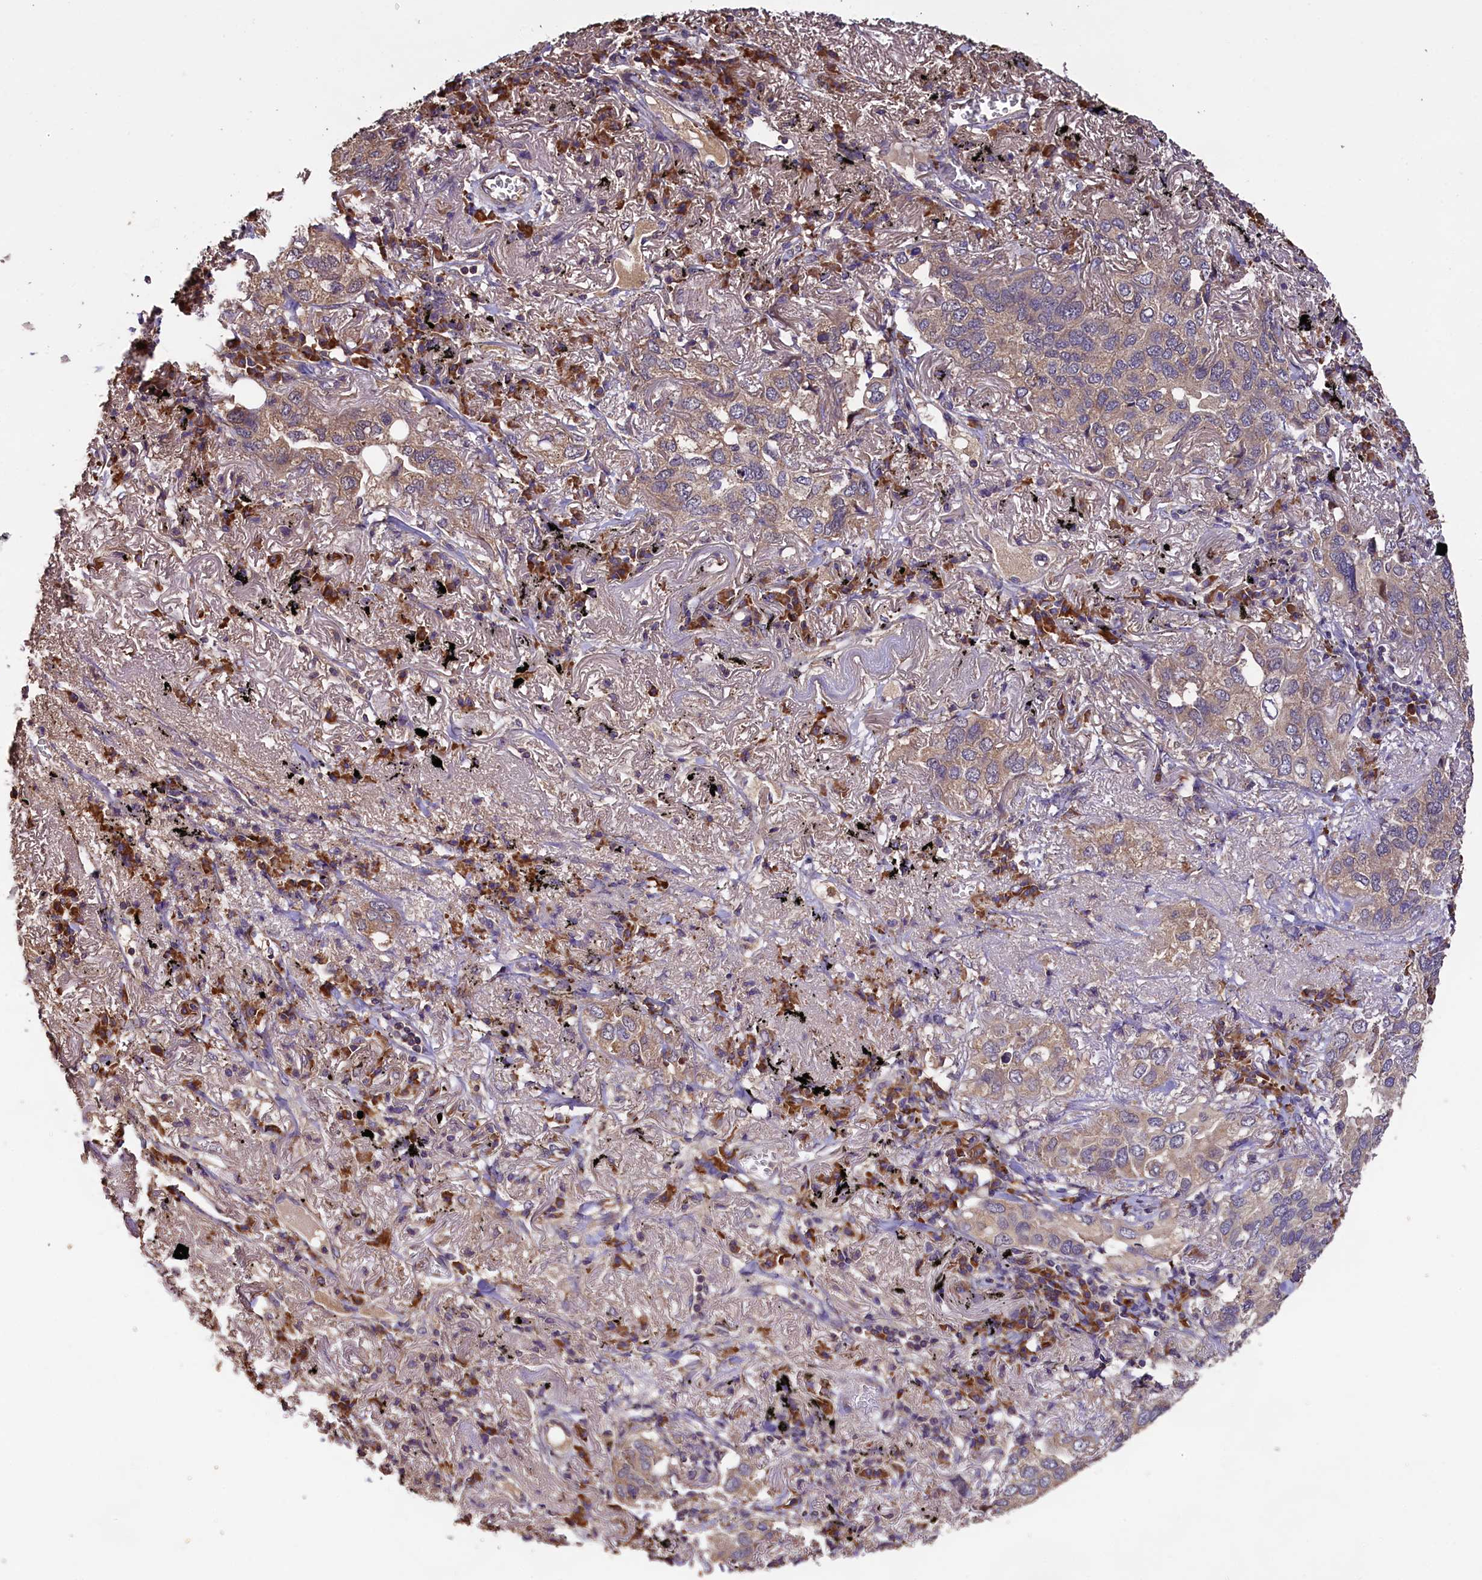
{"staining": {"intensity": "moderate", "quantity": "25%-75%", "location": "cytoplasmic/membranous"}, "tissue": "lung cancer", "cell_type": "Tumor cells", "image_type": "cancer", "snomed": [{"axis": "morphology", "description": "Adenocarcinoma, NOS"}, {"axis": "topography", "description": "Lung"}], "caption": "The photomicrograph displays staining of lung adenocarcinoma, revealing moderate cytoplasmic/membranous protein staining (brown color) within tumor cells.", "gene": "ENKD1", "patient": {"sex": "male", "age": 65}}